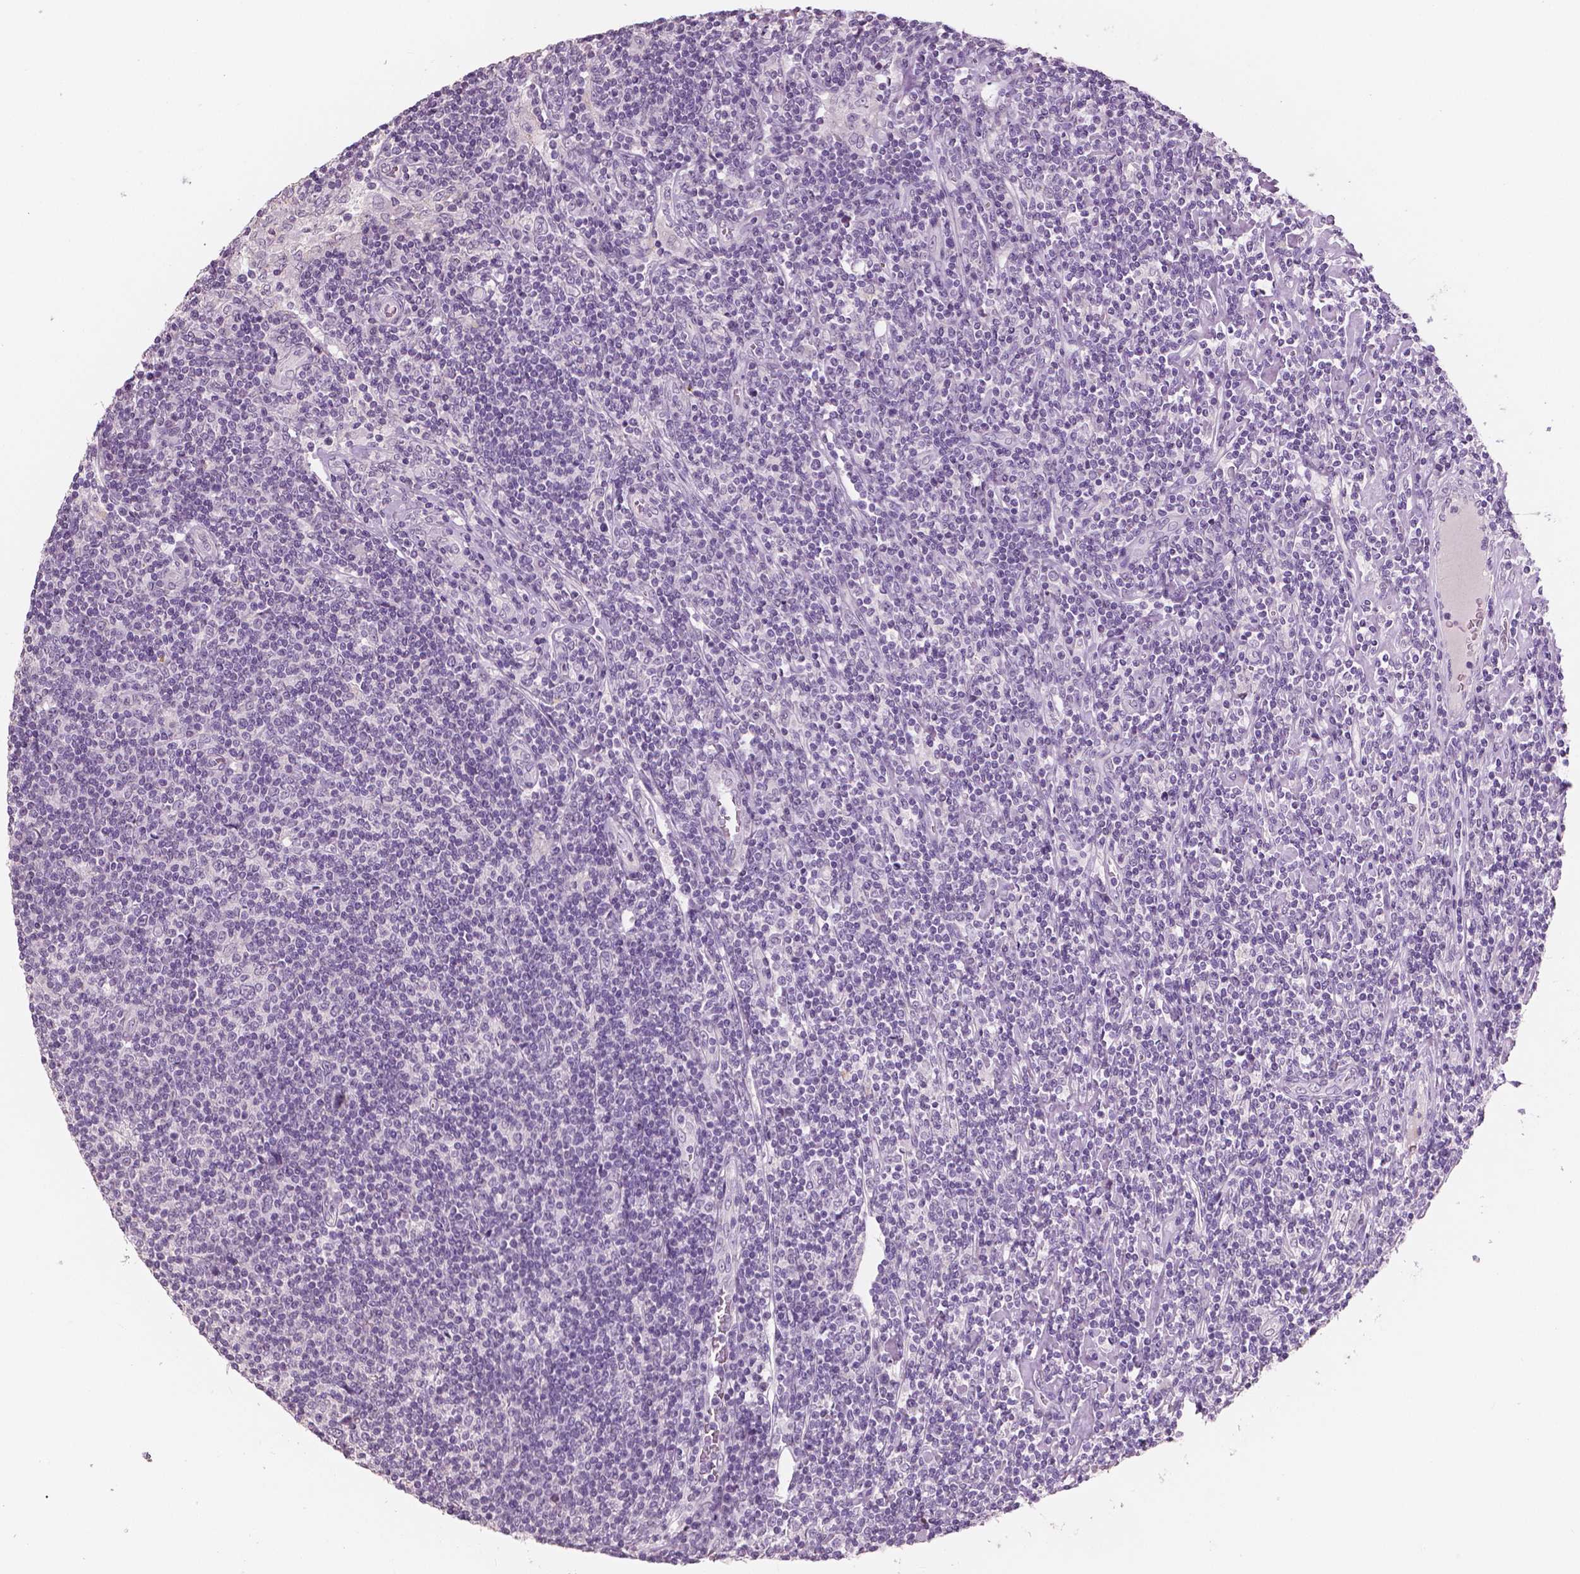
{"staining": {"intensity": "negative", "quantity": "none", "location": "none"}, "tissue": "lymphoma", "cell_type": "Tumor cells", "image_type": "cancer", "snomed": [{"axis": "morphology", "description": "Hodgkin's disease, NOS"}, {"axis": "topography", "description": "Lymph node"}], "caption": "DAB immunohistochemical staining of Hodgkin's disease demonstrates no significant staining in tumor cells.", "gene": "NECAB1", "patient": {"sex": "male", "age": 40}}